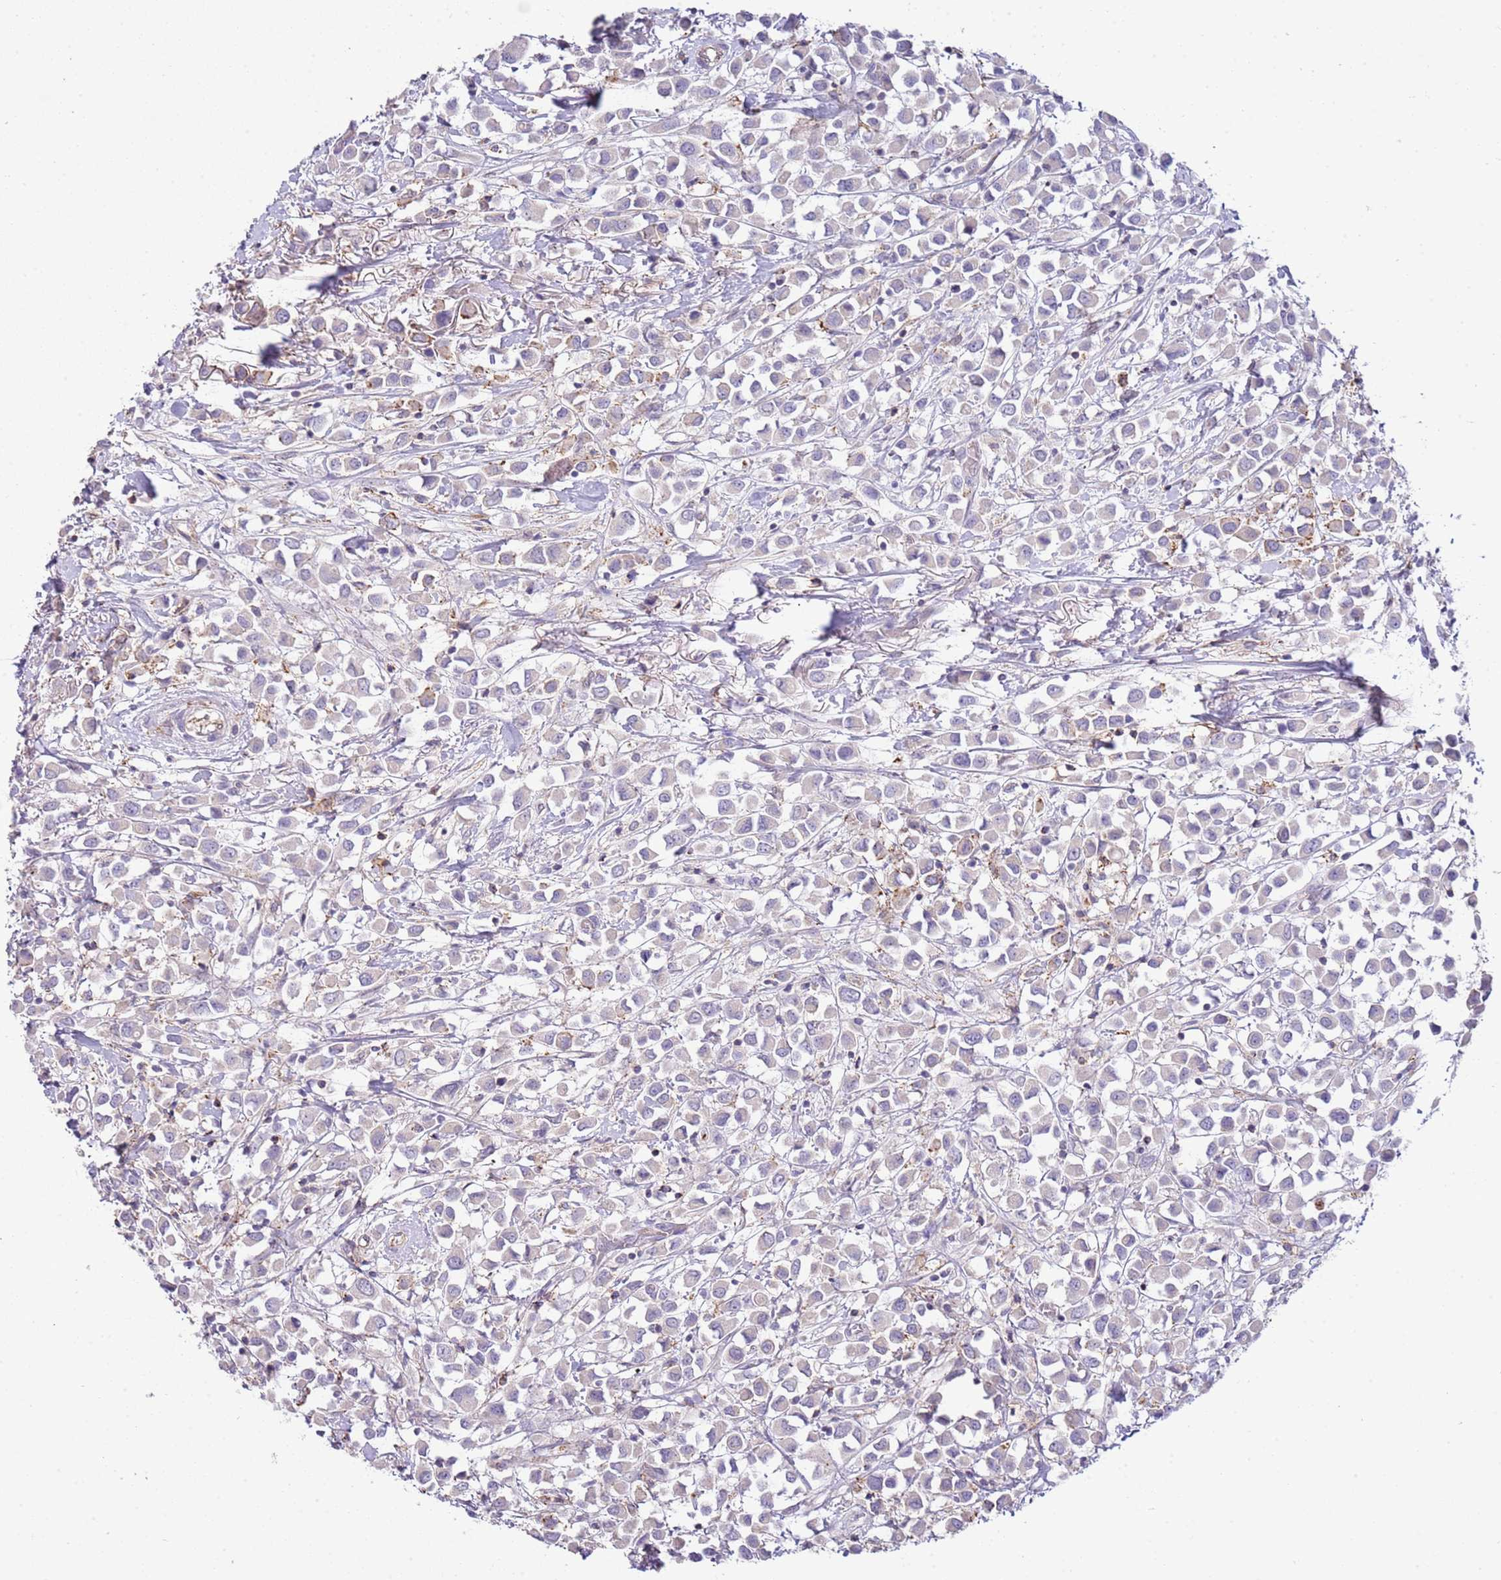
{"staining": {"intensity": "moderate", "quantity": "<25%", "location": "cytoplasmic/membranous"}, "tissue": "breast cancer", "cell_type": "Tumor cells", "image_type": "cancer", "snomed": [{"axis": "morphology", "description": "Duct carcinoma"}, {"axis": "topography", "description": "Breast"}], "caption": "Moderate cytoplasmic/membranous expression is present in approximately <25% of tumor cells in breast cancer (invasive ductal carcinoma). (Brightfield microscopy of DAB IHC at high magnification).", "gene": "ABHD17A", "patient": {"sex": "female", "age": 61}}